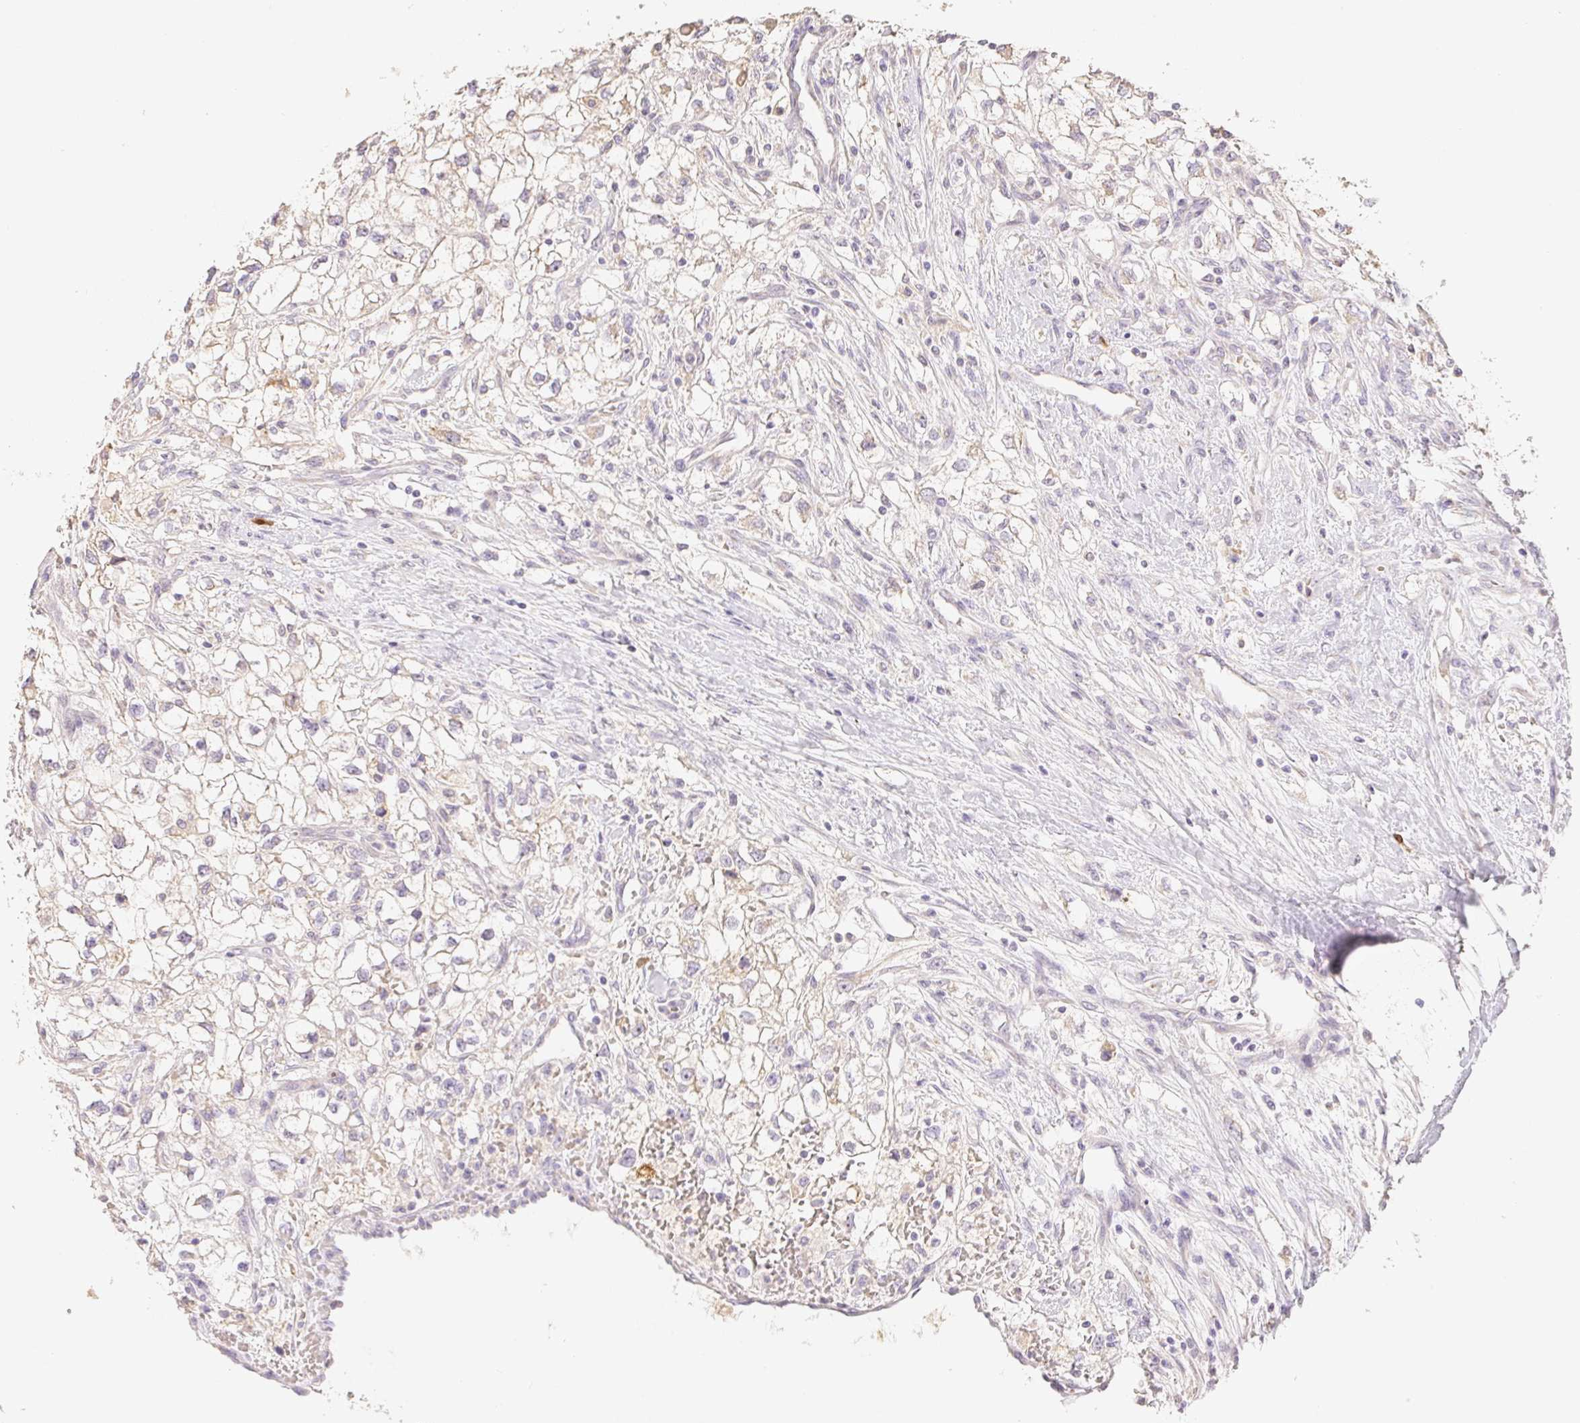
{"staining": {"intensity": "negative", "quantity": "none", "location": "none"}, "tissue": "renal cancer", "cell_type": "Tumor cells", "image_type": "cancer", "snomed": [{"axis": "morphology", "description": "Adenocarcinoma, NOS"}, {"axis": "topography", "description": "Kidney"}], "caption": "Tumor cells are negative for protein expression in human renal cancer.", "gene": "ACVR1B", "patient": {"sex": "male", "age": 59}}